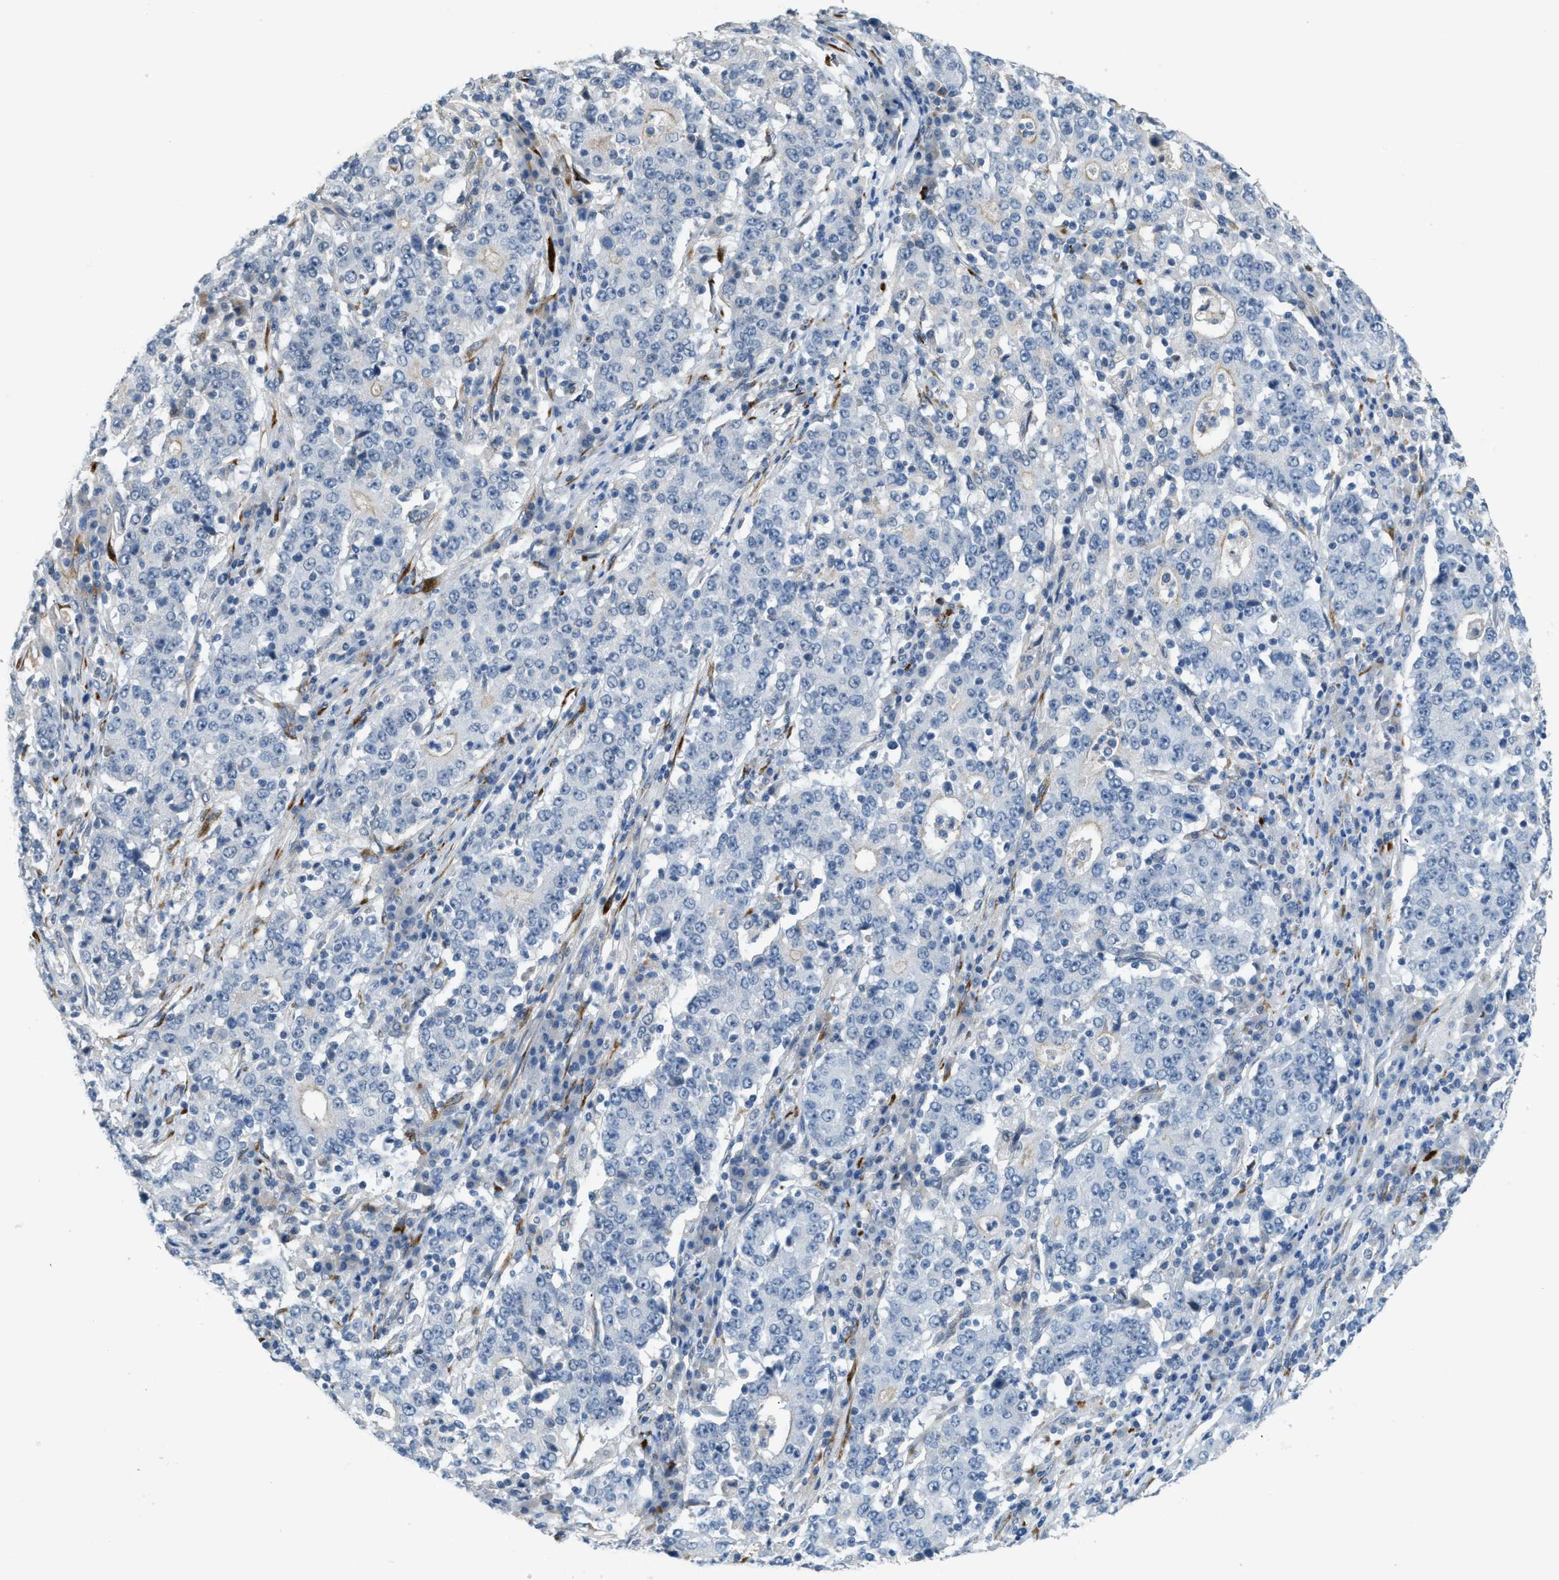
{"staining": {"intensity": "negative", "quantity": "none", "location": "none"}, "tissue": "stomach cancer", "cell_type": "Tumor cells", "image_type": "cancer", "snomed": [{"axis": "morphology", "description": "Adenocarcinoma, NOS"}, {"axis": "topography", "description": "Stomach"}], "caption": "Histopathology image shows no protein staining in tumor cells of stomach cancer (adenocarcinoma) tissue.", "gene": "TMEM154", "patient": {"sex": "male", "age": 59}}